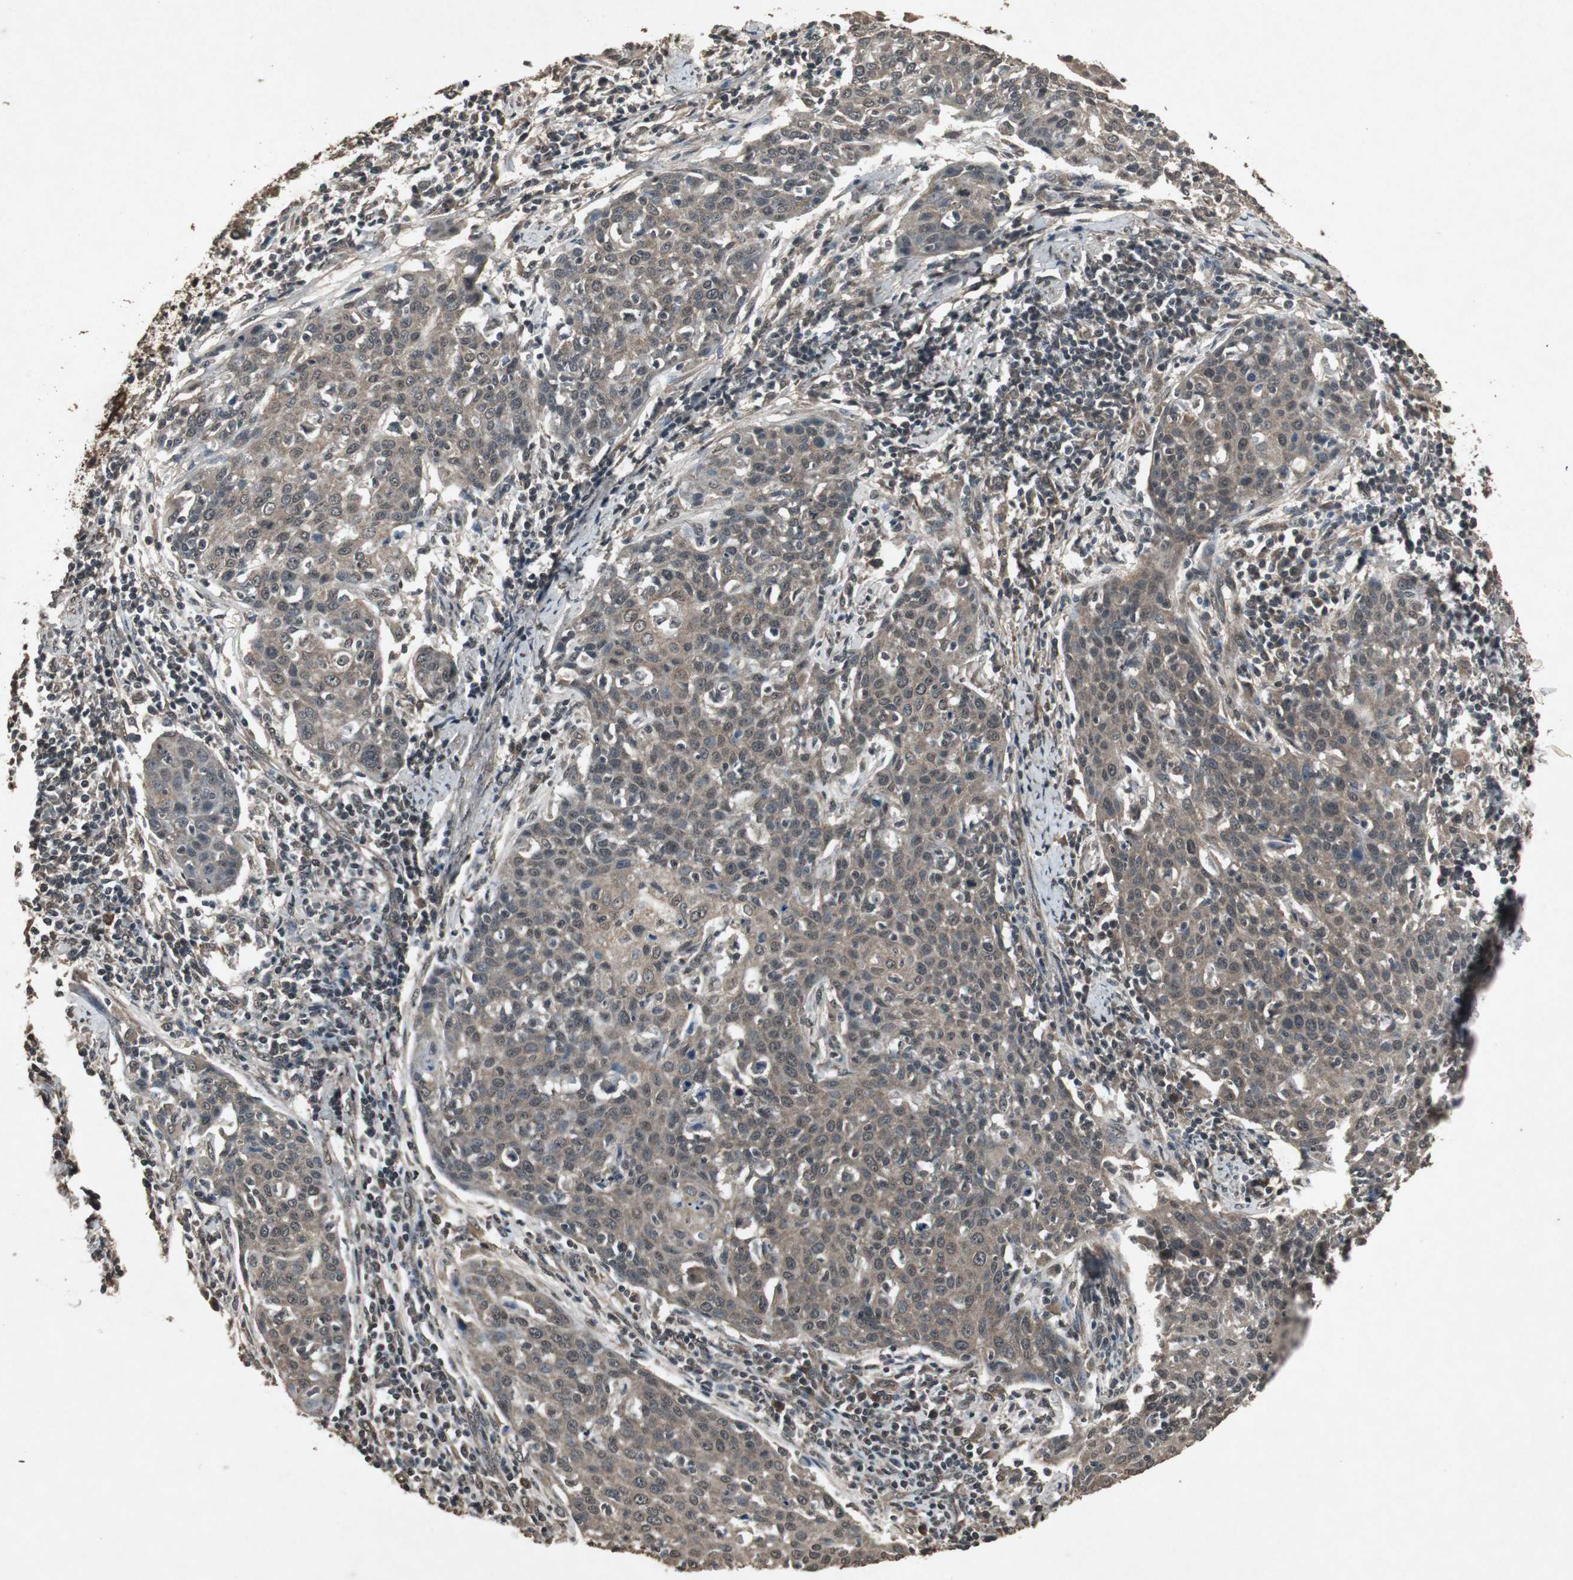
{"staining": {"intensity": "moderate", "quantity": "25%-75%", "location": "cytoplasmic/membranous"}, "tissue": "cervical cancer", "cell_type": "Tumor cells", "image_type": "cancer", "snomed": [{"axis": "morphology", "description": "Squamous cell carcinoma, NOS"}, {"axis": "topography", "description": "Cervix"}], "caption": "The immunohistochemical stain highlights moderate cytoplasmic/membranous expression in tumor cells of squamous cell carcinoma (cervical) tissue.", "gene": "EMX1", "patient": {"sex": "female", "age": 38}}